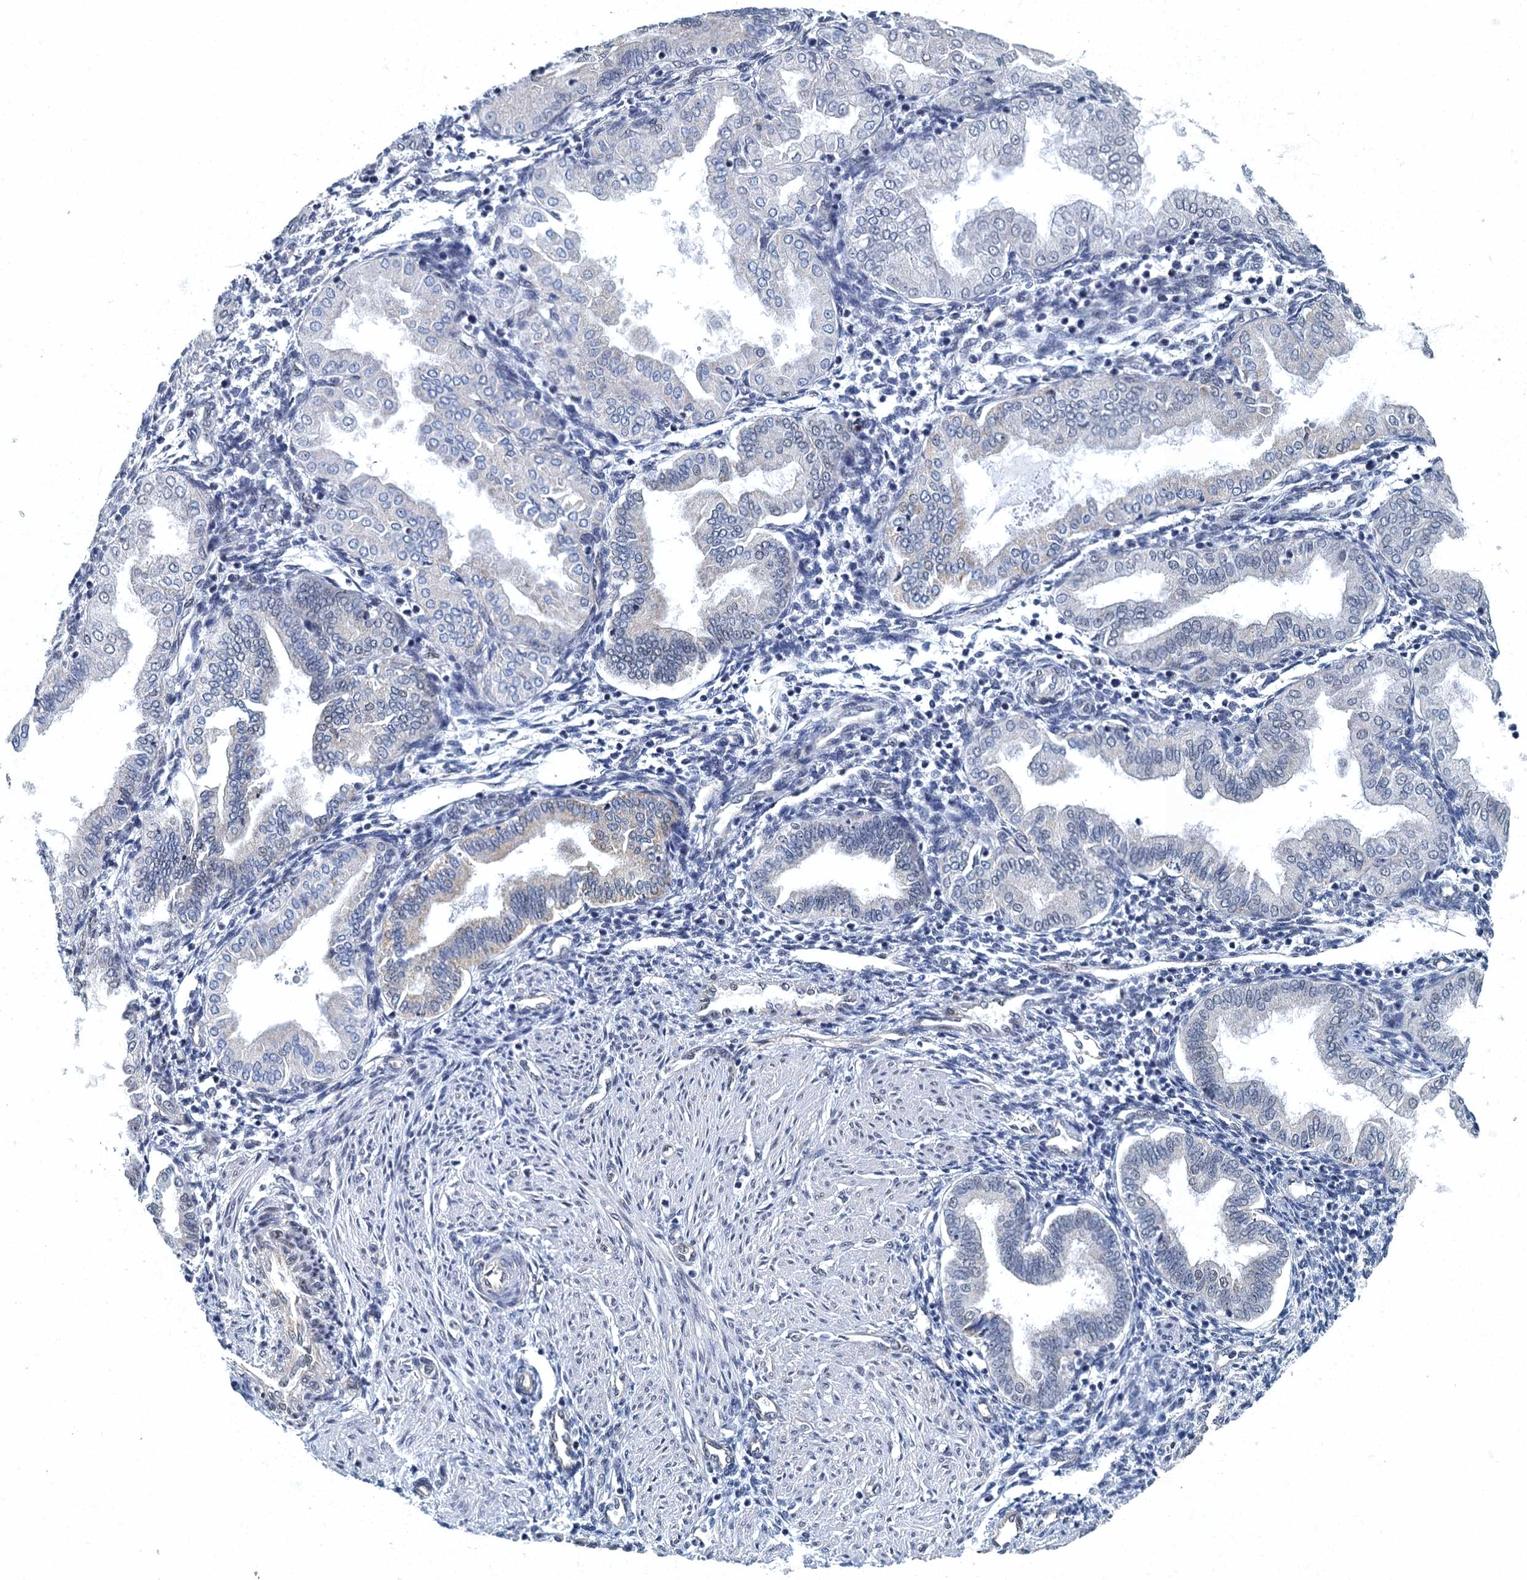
{"staining": {"intensity": "negative", "quantity": "none", "location": "none"}, "tissue": "endometrium", "cell_type": "Cells in endometrial stroma", "image_type": "normal", "snomed": [{"axis": "morphology", "description": "Normal tissue, NOS"}, {"axis": "topography", "description": "Endometrium"}], "caption": "Immunohistochemical staining of unremarkable human endometrium shows no significant staining in cells in endometrial stroma. (Stains: DAB IHC with hematoxylin counter stain, Microscopy: brightfield microscopy at high magnification).", "gene": "GADL1", "patient": {"sex": "female", "age": 53}}